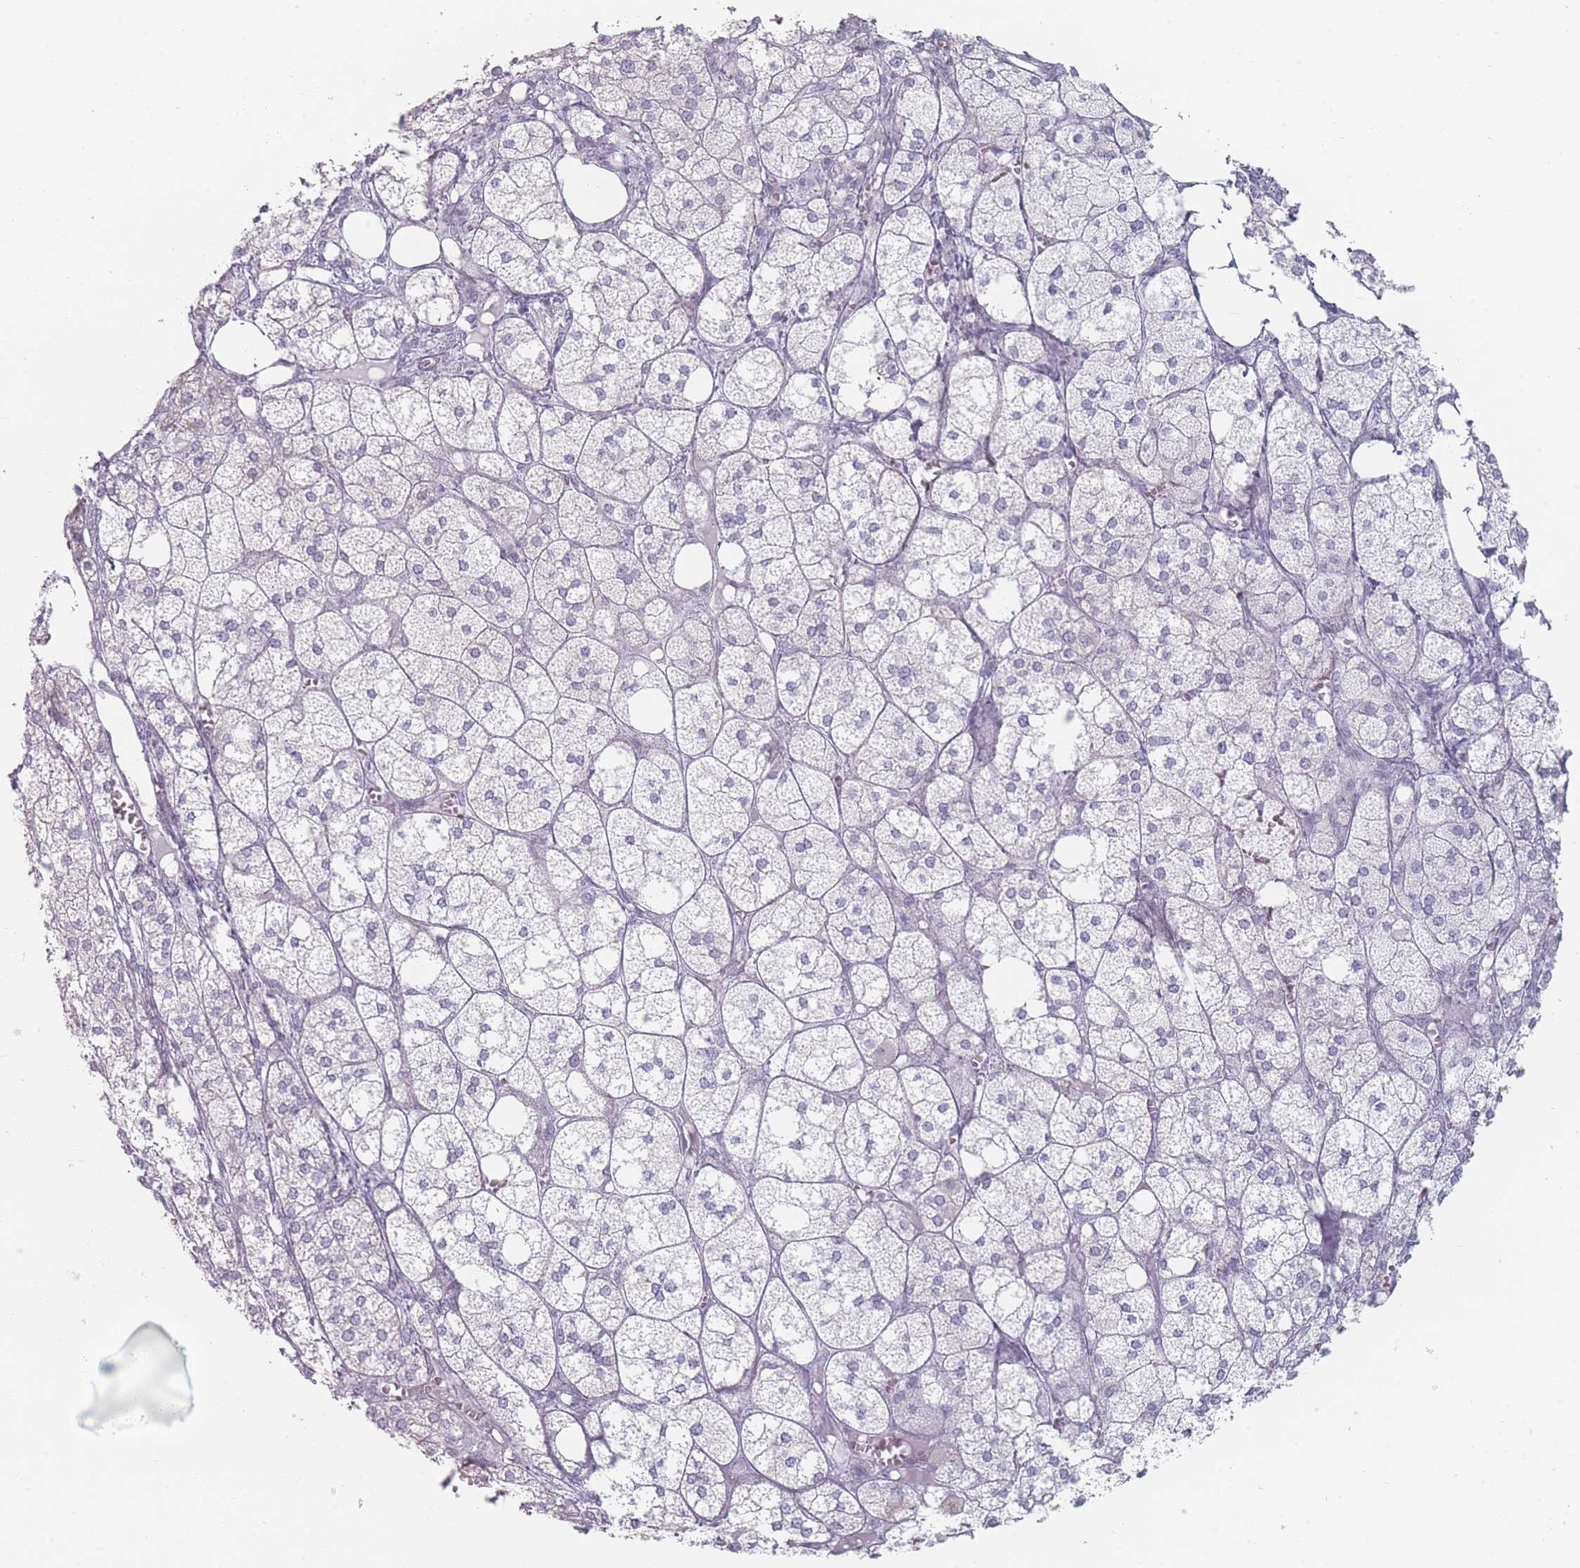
{"staining": {"intensity": "weak", "quantity": "<25%", "location": "cytoplasmic/membranous"}, "tissue": "adrenal gland", "cell_type": "Glandular cells", "image_type": "normal", "snomed": [{"axis": "morphology", "description": "Normal tissue, NOS"}, {"axis": "topography", "description": "Adrenal gland"}], "caption": "The micrograph displays no staining of glandular cells in benign adrenal gland. (DAB immunohistochemistry (IHC), high magnification).", "gene": "RNF4", "patient": {"sex": "female", "age": 61}}